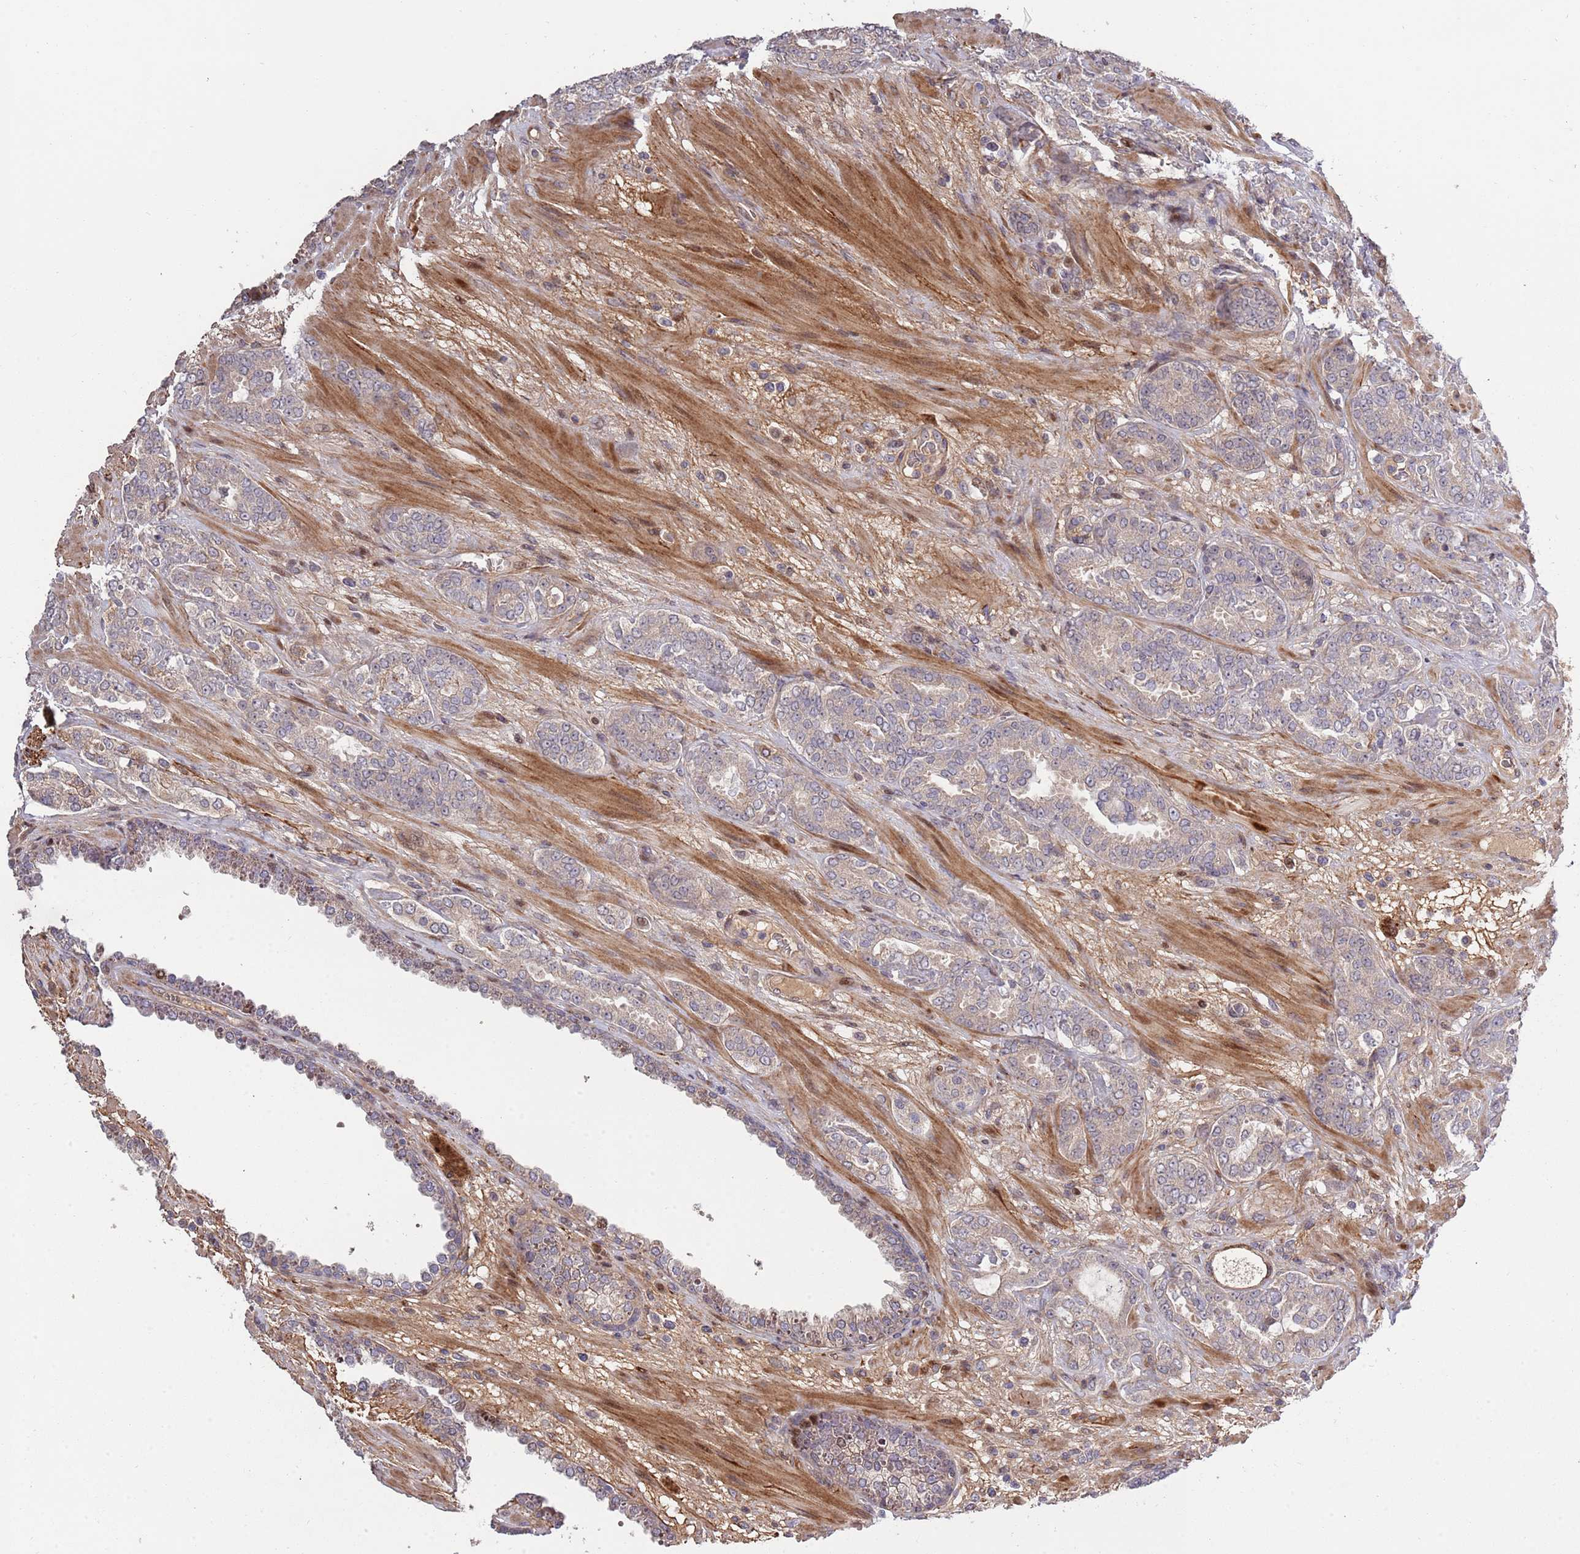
{"staining": {"intensity": "weak", "quantity": "25%-75%", "location": "cytoplasmic/membranous"}, "tissue": "prostate cancer", "cell_type": "Tumor cells", "image_type": "cancer", "snomed": [{"axis": "morphology", "description": "Adenocarcinoma, High grade"}, {"axis": "topography", "description": "Prostate"}], "caption": "Protein staining of prostate cancer (high-grade adenocarcinoma) tissue shows weak cytoplasmic/membranous expression in about 25%-75% of tumor cells.", "gene": "SYNDIG1L", "patient": {"sex": "male", "age": 71}}